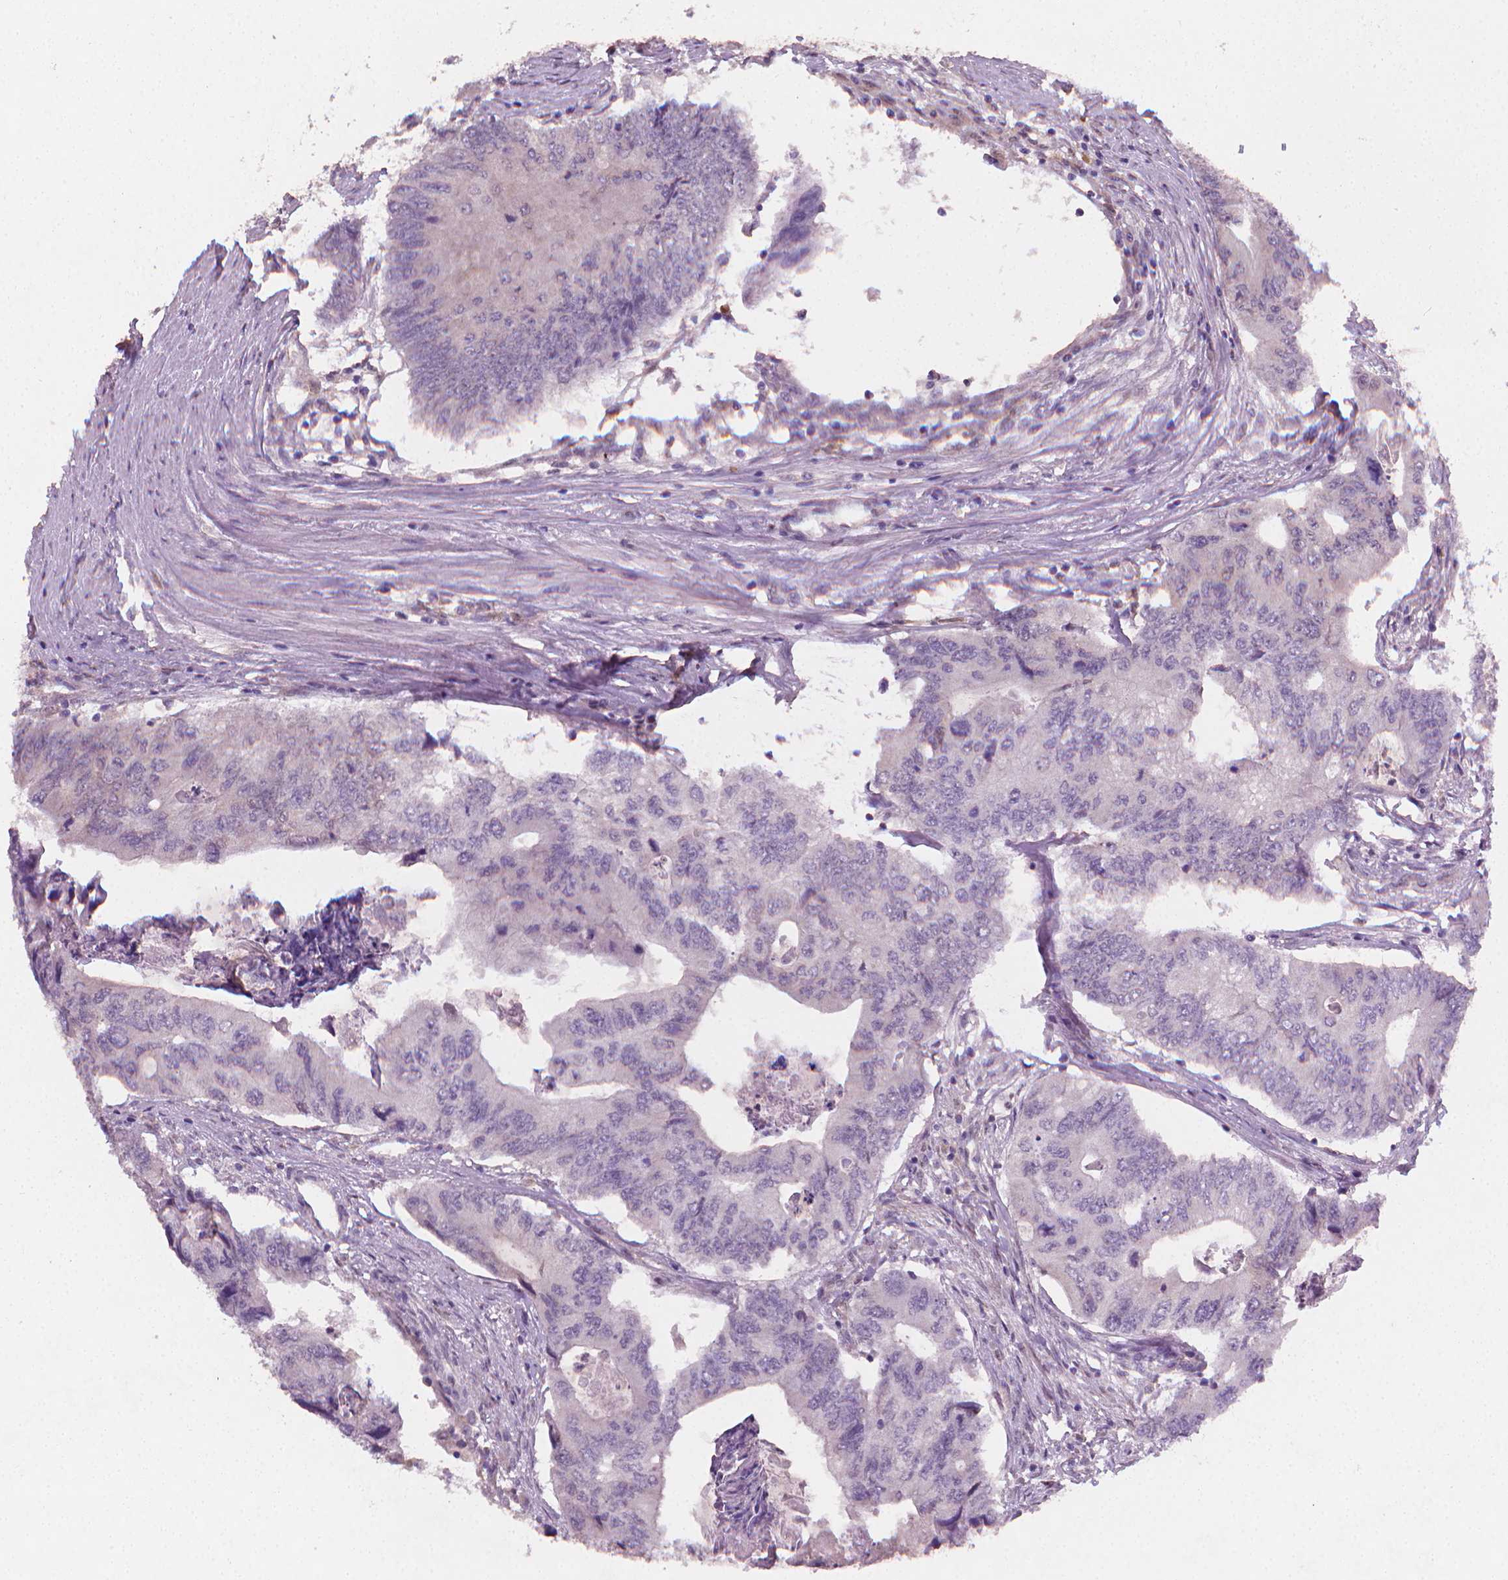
{"staining": {"intensity": "moderate", "quantity": "<25%", "location": "cytoplasmic/membranous"}, "tissue": "colorectal cancer", "cell_type": "Tumor cells", "image_type": "cancer", "snomed": [{"axis": "morphology", "description": "Adenocarcinoma, NOS"}, {"axis": "topography", "description": "Colon"}], "caption": "Colorectal cancer stained for a protein (brown) exhibits moderate cytoplasmic/membranous positive positivity in about <25% of tumor cells.", "gene": "TNFAIP2", "patient": {"sex": "male", "age": 53}}